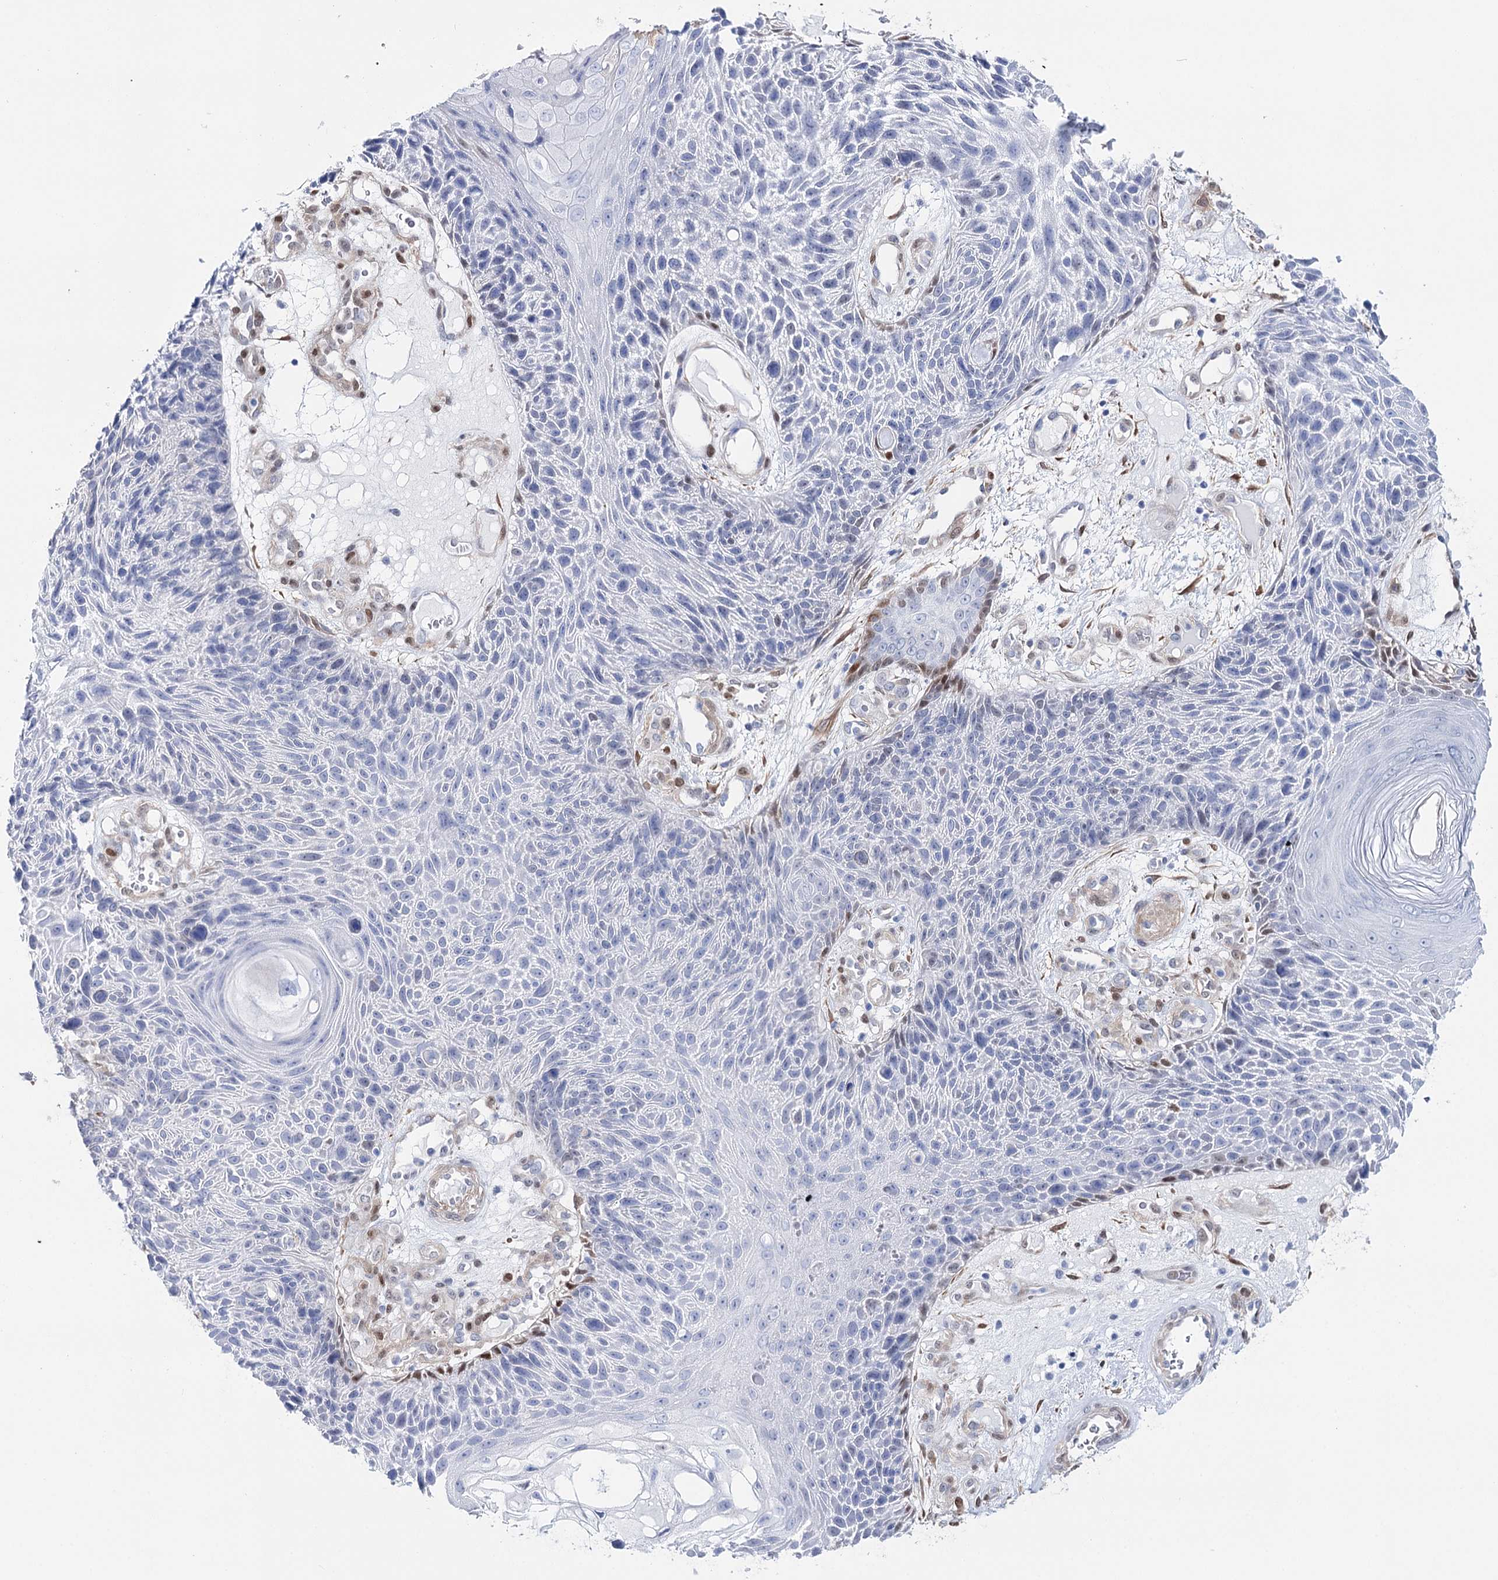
{"staining": {"intensity": "moderate", "quantity": "<25%", "location": "nuclear"}, "tissue": "skin cancer", "cell_type": "Tumor cells", "image_type": "cancer", "snomed": [{"axis": "morphology", "description": "Squamous cell carcinoma, NOS"}, {"axis": "topography", "description": "Skin"}], "caption": "This is a photomicrograph of immunohistochemistry staining of skin squamous cell carcinoma, which shows moderate expression in the nuclear of tumor cells.", "gene": "UGDH", "patient": {"sex": "female", "age": 88}}